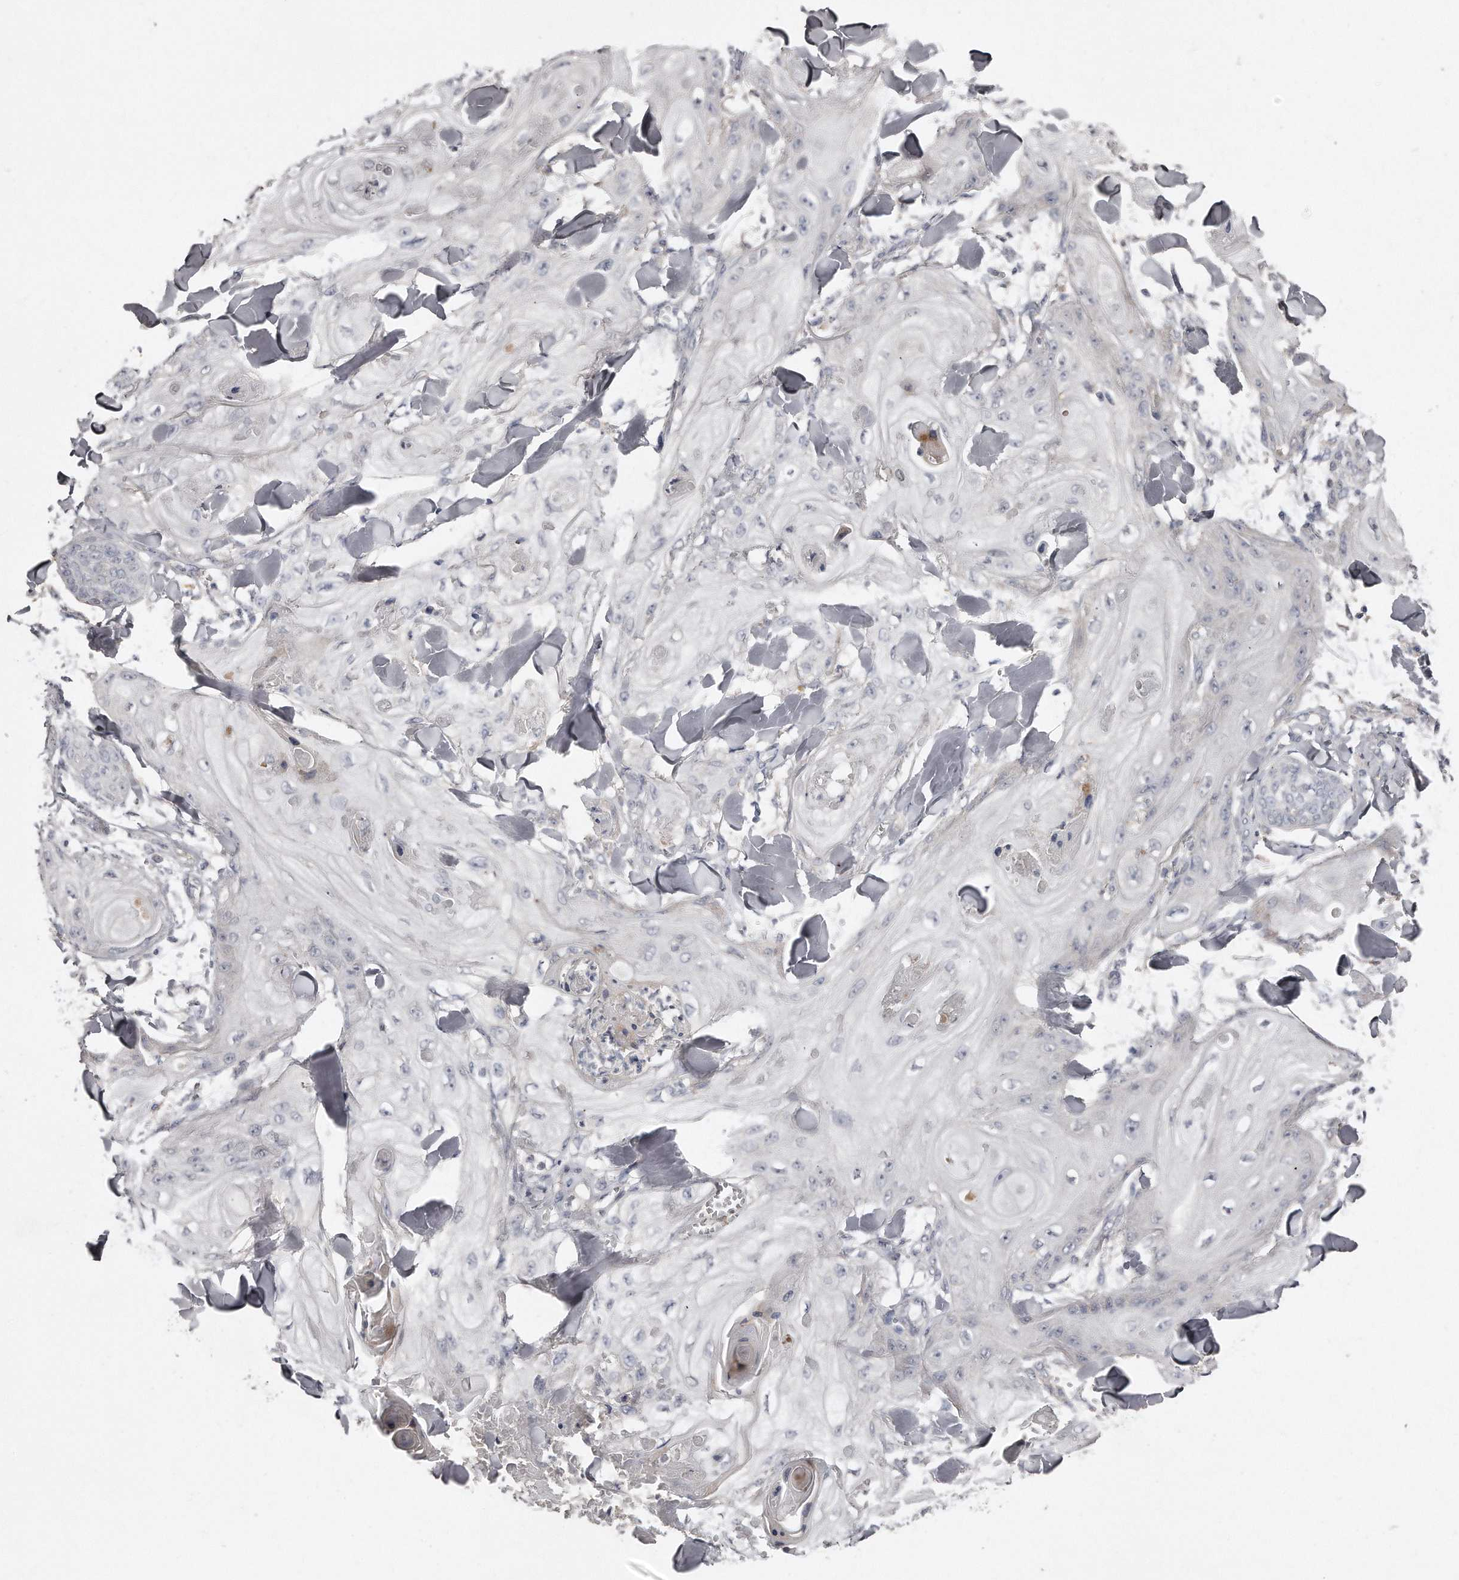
{"staining": {"intensity": "negative", "quantity": "none", "location": "none"}, "tissue": "skin cancer", "cell_type": "Tumor cells", "image_type": "cancer", "snomed": [{"axis": "morphology", "description": "Squamous cell carcinoma, NOS"}, {"axis": "topography", "description": "Skin"}], "caption": "Tumor cells show no significant protein positivity in skin cancer (squamous cell carcinoma). (Stains: DAB immunohistochemistry (IHC) with hematoxylin counter stain, Microscopy: brightfield microscopy at high magnification).", "gene": "LMOD1", "patient": {"sex": "male", "age": 74}}